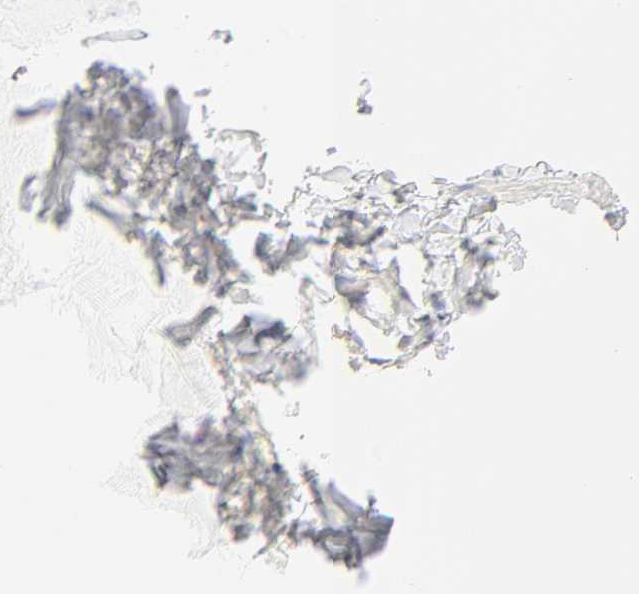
{"staining": {"intensity": "negative", "quantity": "none", "location": "none"}, "tissue": "skeletal muscle", "cell_type": "Myocytes", "image_type": "normal", "snomed": [{"axis": "morphology", "description": "Normal tissue, NOS"}, {"axis": "topography", "description": "Skeletal muscle"}], "caption": "The IHC micrograph has no significant expression in myocytes of skeletal muscle.", "gene": "ITGA5", "patient": {"sex": "female", "age": 37}}